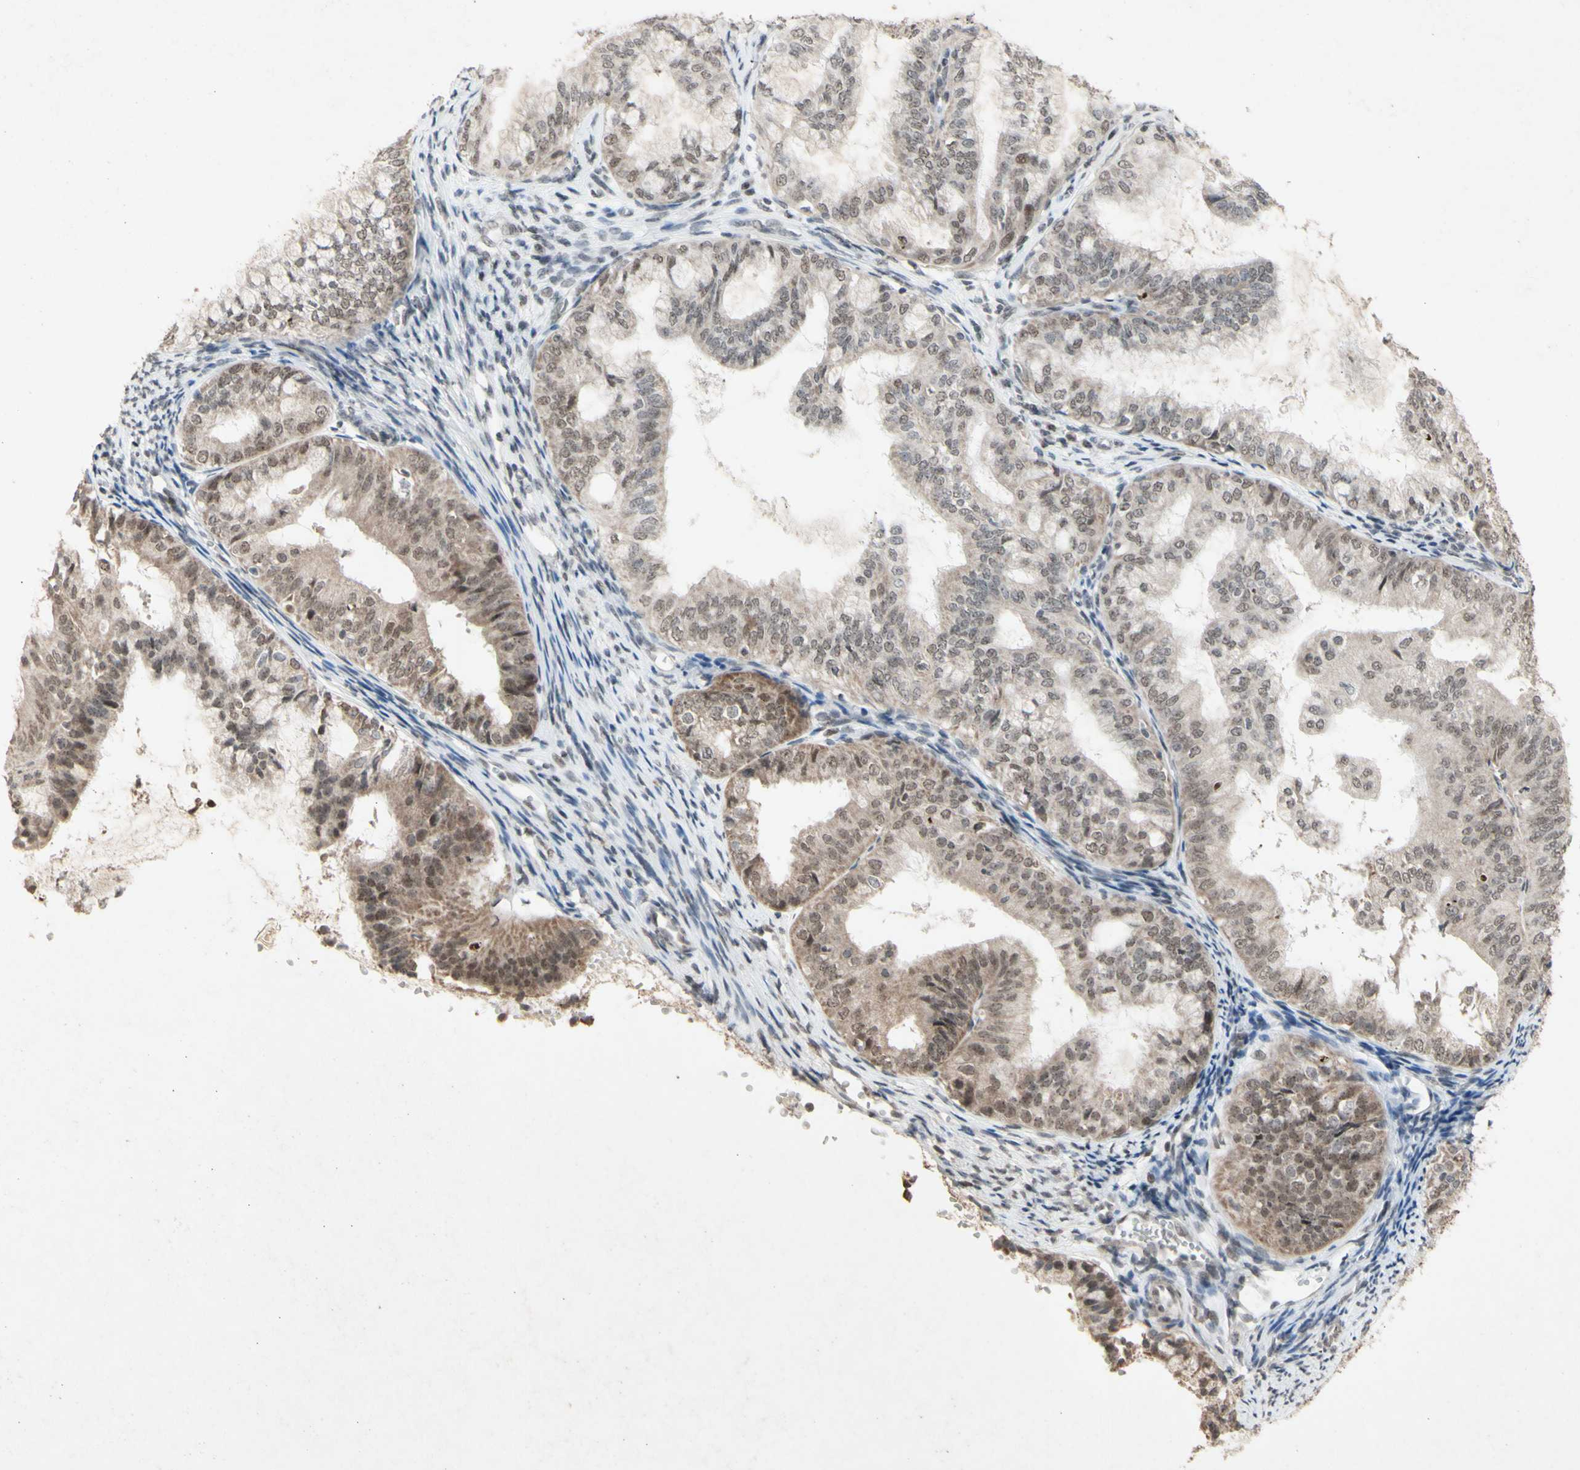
{"staining": {"intensity": "weak", "quantity": "25%-75%", "location": "cytoplasmic/membranous,nuclear"}, "tissue": "endometrial cancer", "cell_type": "Tumor cells", "image_type": "cancer", "snomed": [{"axis": "morphology", "description": "Adenocarcinoma, NOS"}, {"axis": "topography", "description": "Endometrium"}], "caption": "This is a micrograph of immunohistochemistry (IHC) staining of endometrial adenocarcinoma, which shows weak staining in the cytoplasmic/membranous and nuclear of tumor cells.", "gene": "CENPB", "patient": {"sex": "female", "age": 63}}